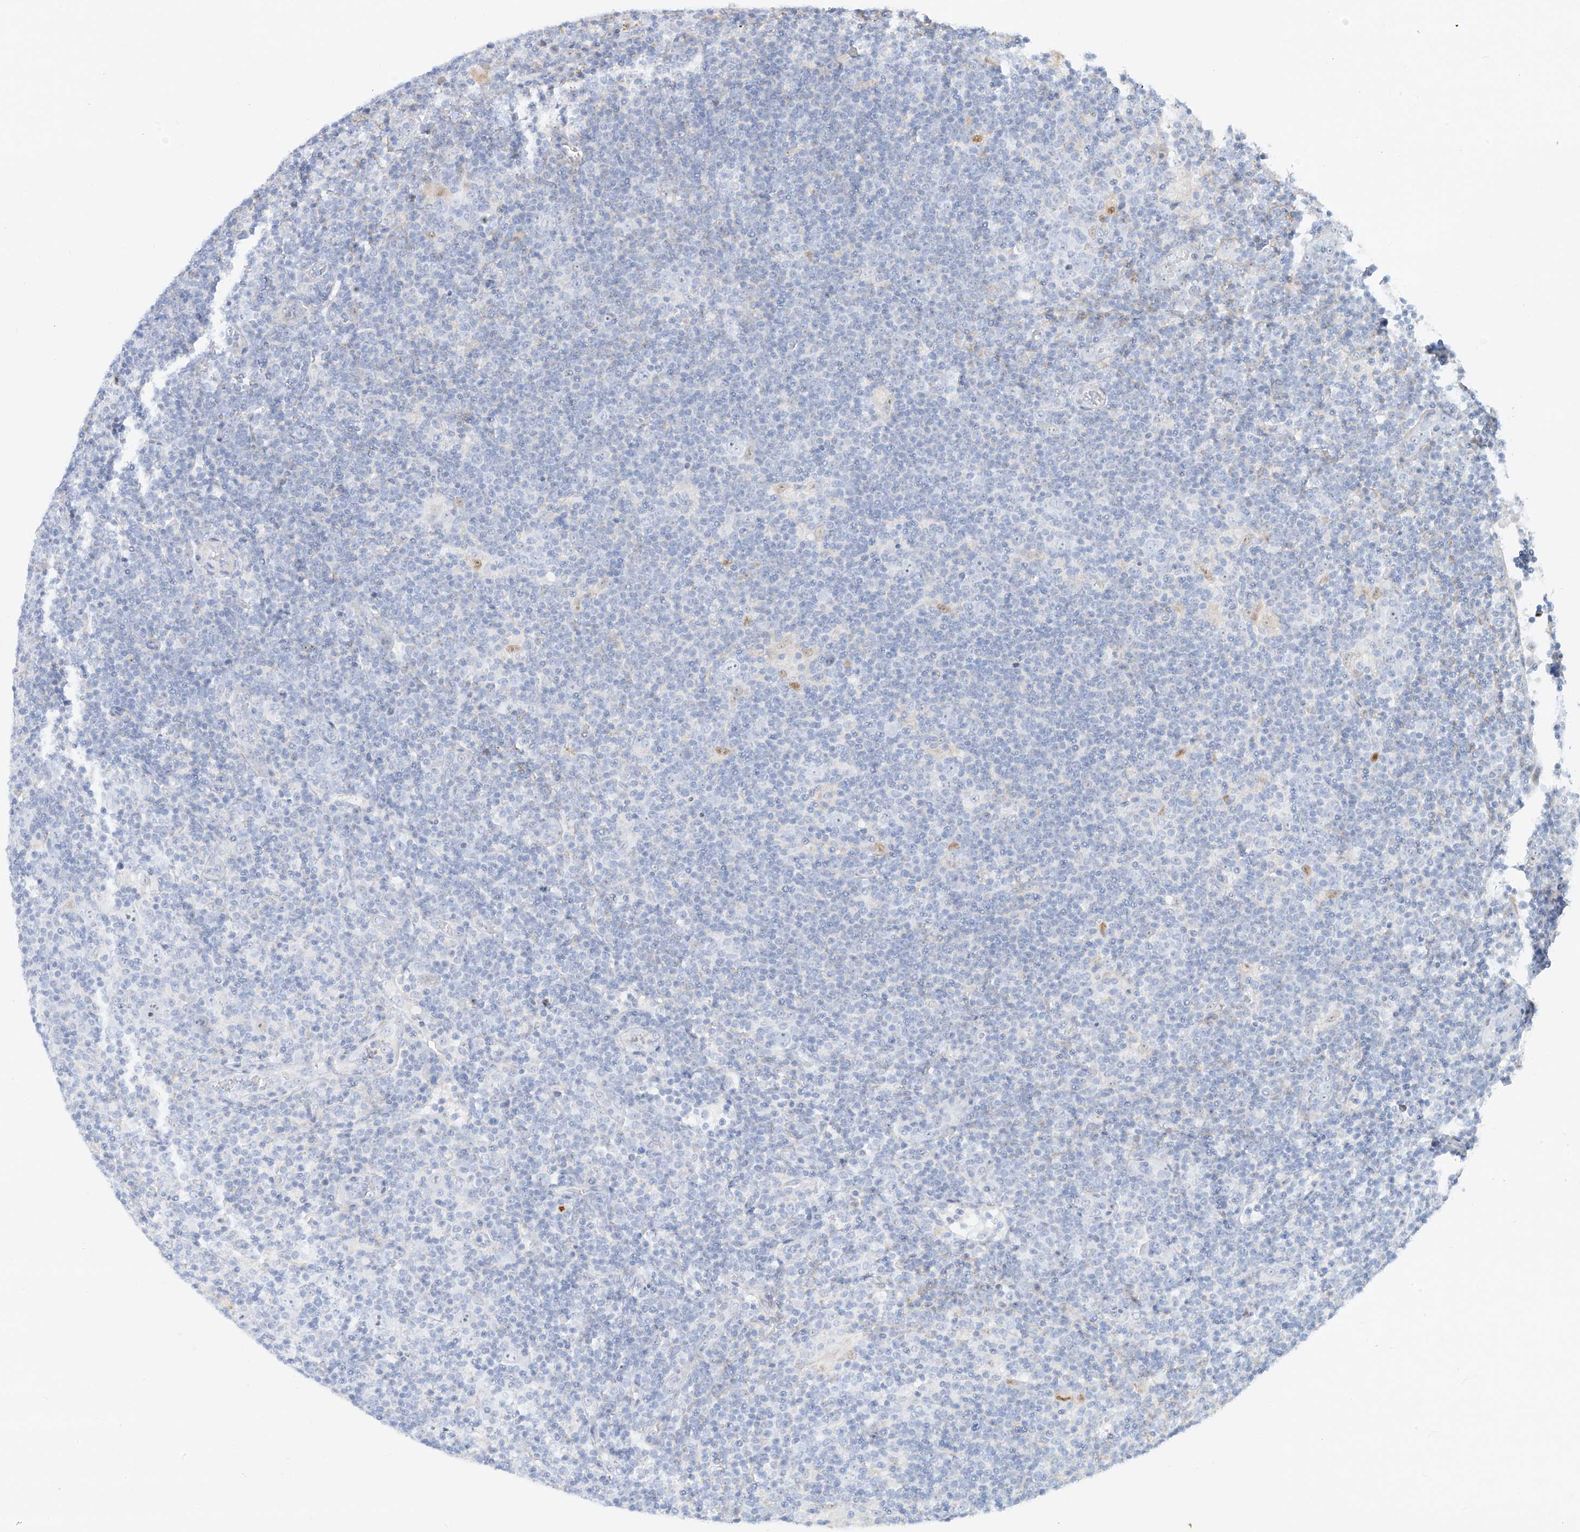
{"staining": {"intensity": "weak", "quantity": "25%-75%", "location": "nuclear"}, "tissue": "lymphoma", "cell_type": "Tumor cells", "image_type": "cancer", "snomed": [{"axis": "morphology", "description": "Hodgkin's disease, NOS"}, {"axis": "topography", "description": "Lymph node"}], "caption": "Protein analysis of Hodgkin's disease tissue shows weak nuclear positivity in about 25%-75% of tumor cells. Nuclei are stained in blue.", "gene": "SNU13", "patient": {"sex": "female", "age": 57}}